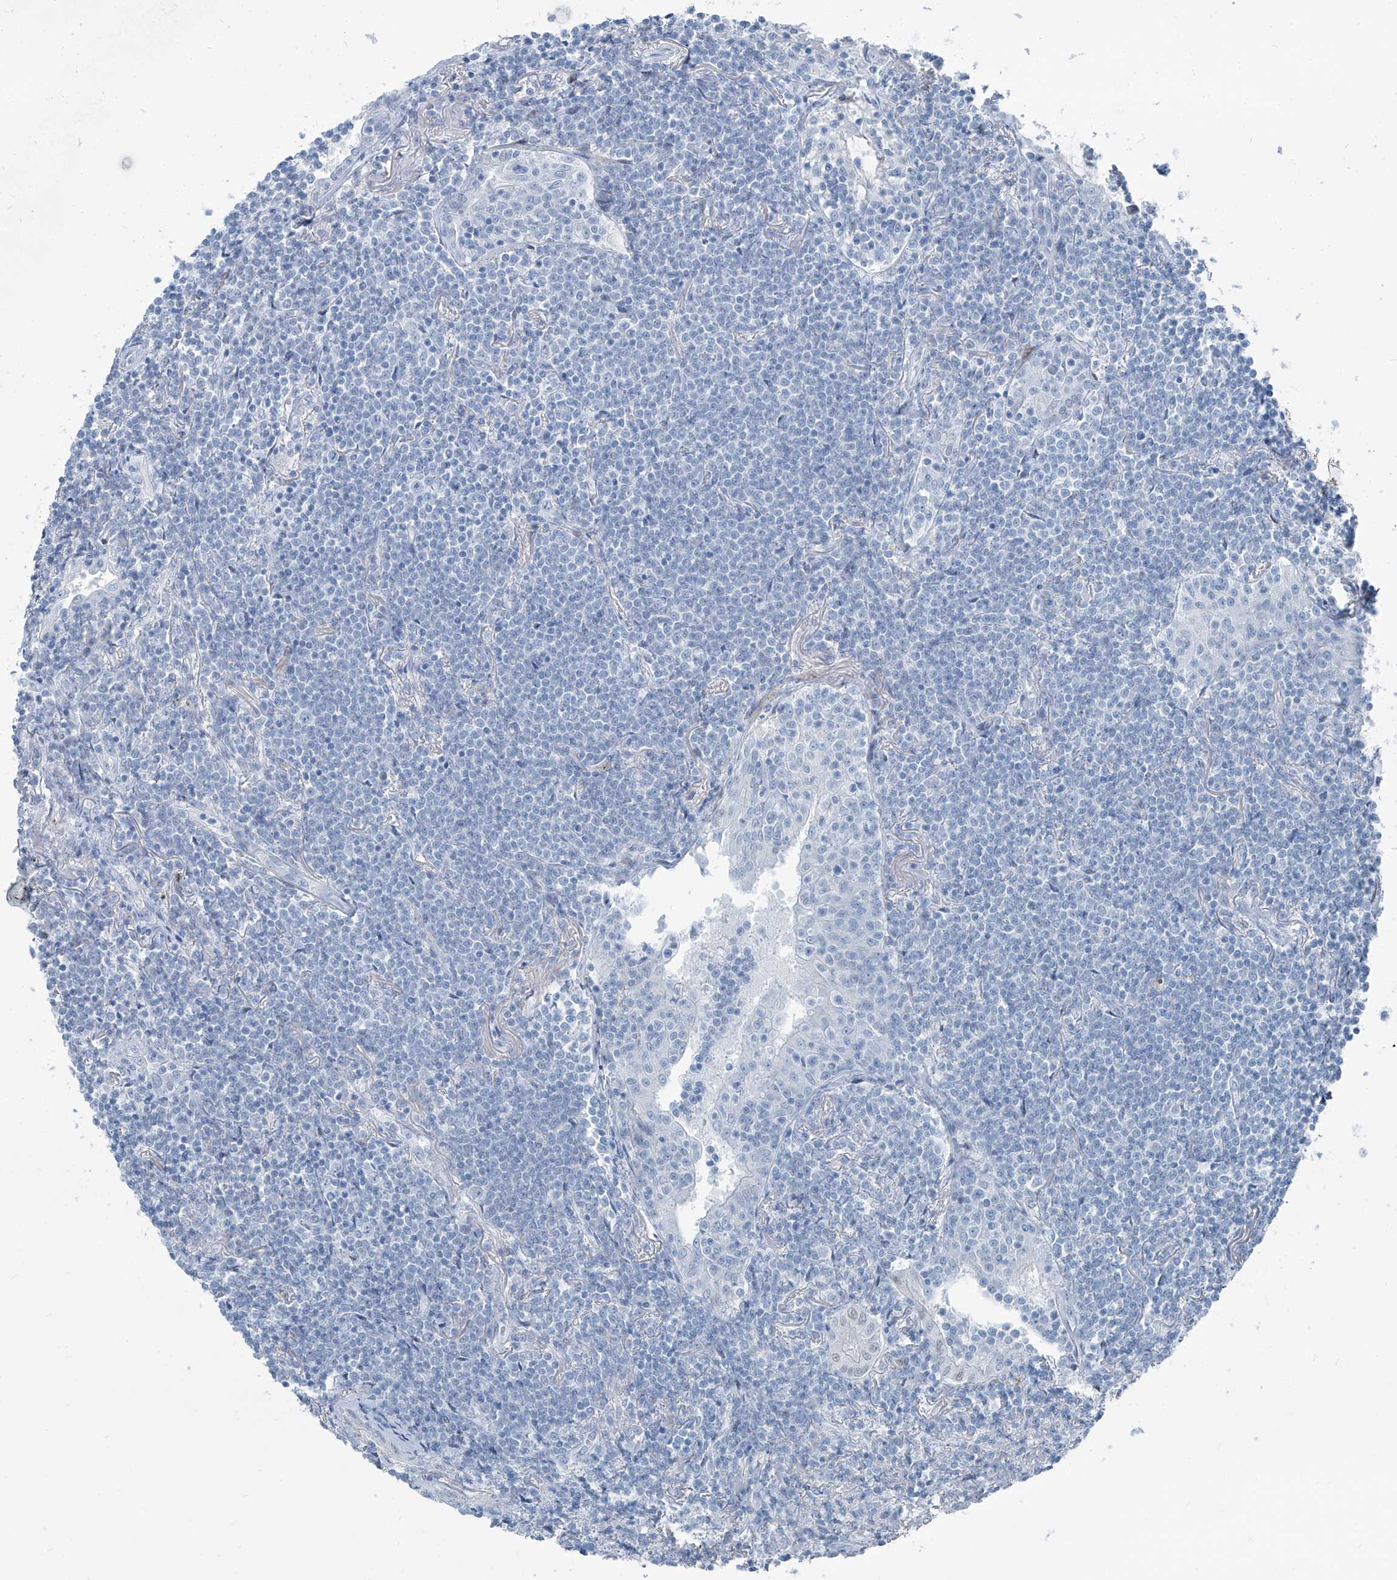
{"staining": {"intensity": "negative", "quantity": "none", "location": "none"}, "tissue": "lymphoma", "cell_type": "Tumor cells", "image_type": "cancer", "snomed": [{"axis": "morphology", "description": "Malignant lymphoma, non-Hodgkin's type, Low grade"}, {"axis": "topography", "description": "Lung"}], "caption": "Human low-grade malignant lymphoma, non-Hodgkin's type stained for a protein using immunohistochemistry demonstrates no expression in tumor cells.", "gene": "RGN", "patient": {"sex": "female", "age": 71}}